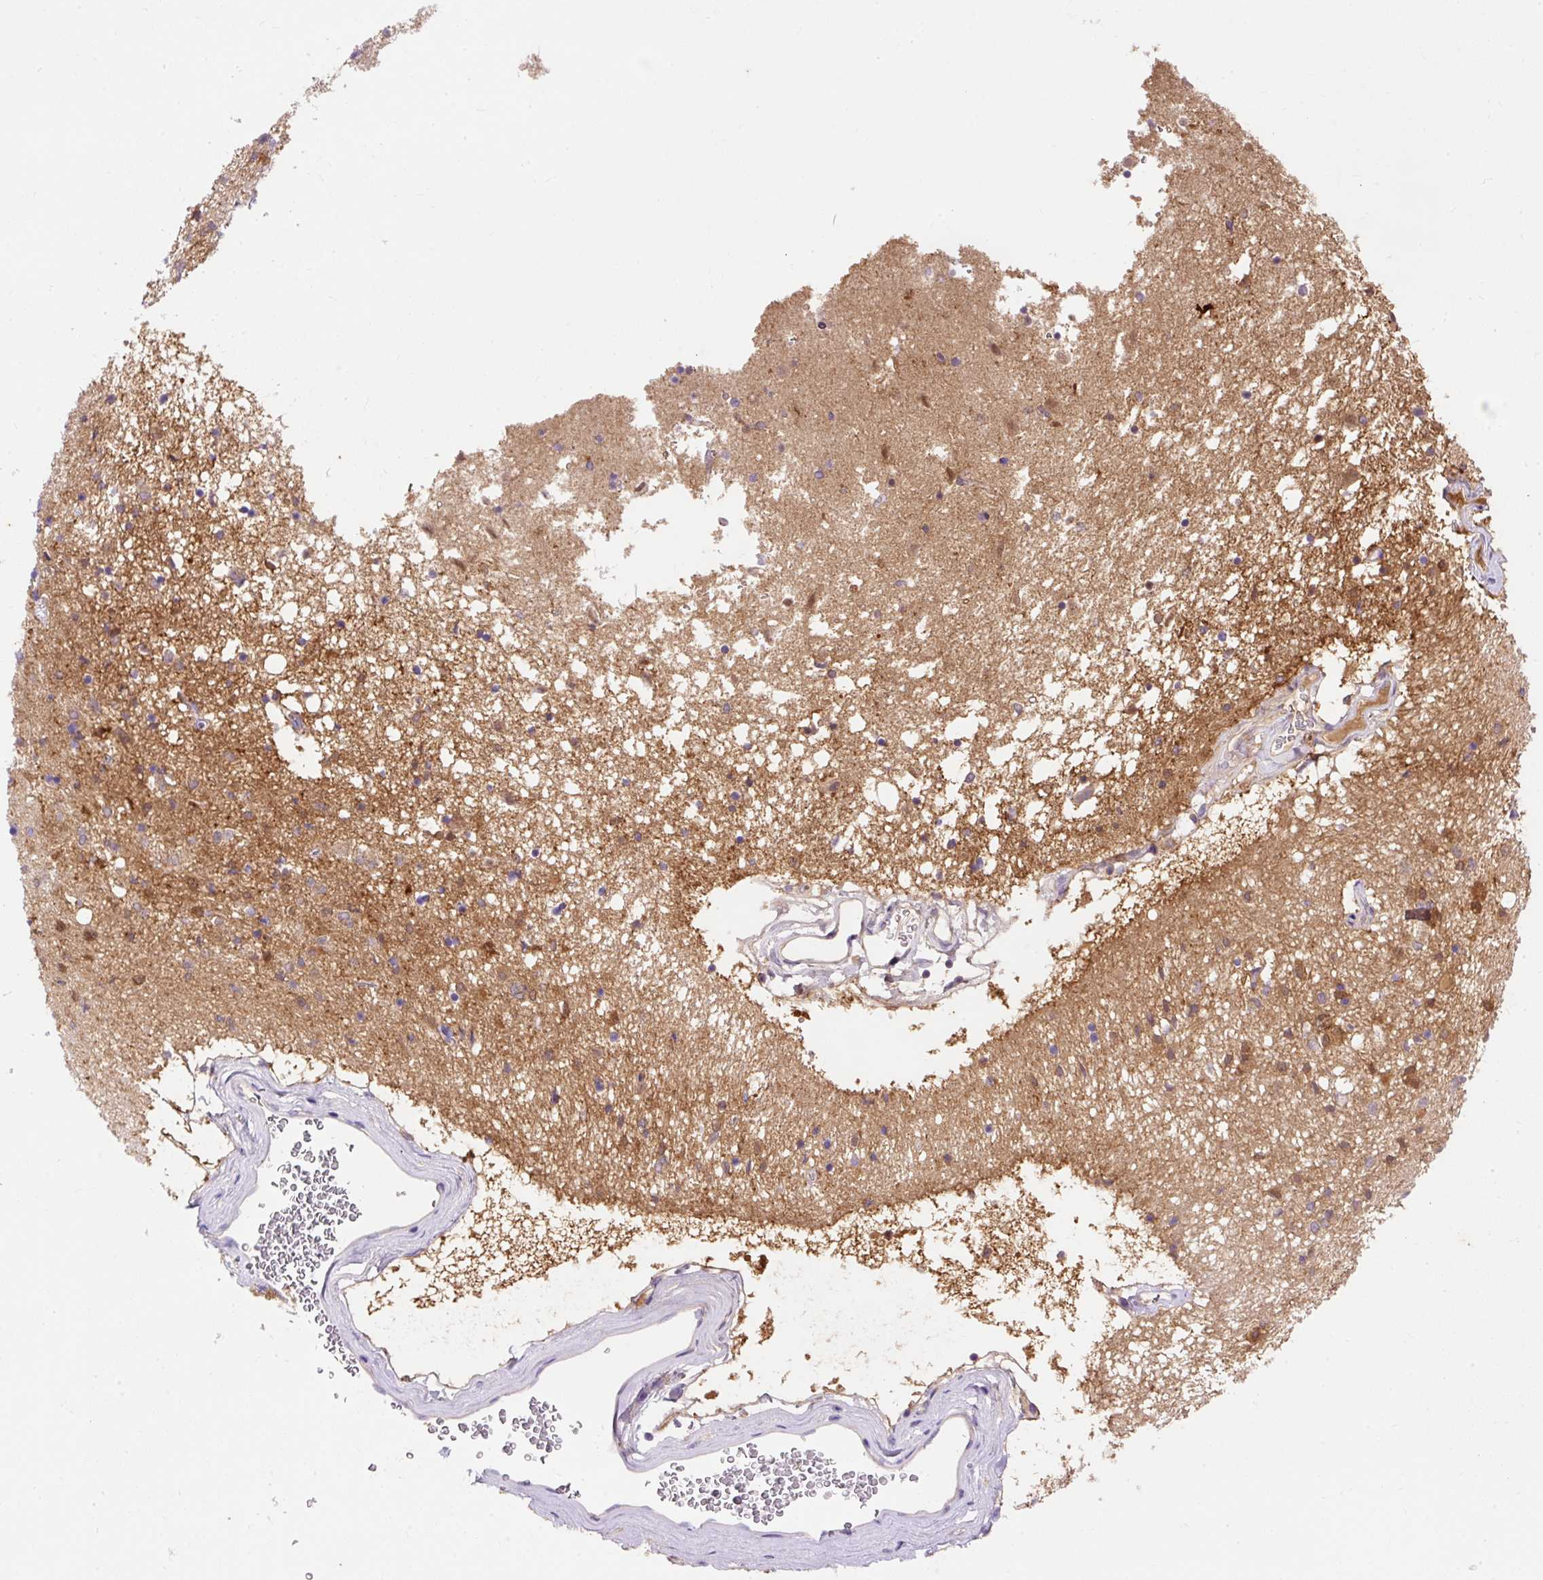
{"staining": {"intensity": "strong", "quantity": "<25%", "location": "cytoplasmic/membranous,nuclear"}, "tissue": "caudate", "cell_type": "Glial cells", "image_type": "normal", "snomed": [{"axis": "morphology", "description": "Normal tissue, NOS"}, {"axis": "topography", "description": "Lateral ventricle wall"}], "caption": "High-magnification brightfield microscopy of normal caudate stained with DAB (3,3'-diaminobenzidine) (brown) and counterstained with hematoxylin (blue). glial cells exhibit strong cytoplasmic/membranous,nuclear staining is appreciated in approximately<25% of cells. (DAB IHC, brown staining for protein, blue staining for nuclei).", "gene": "OR4K15", "patient": {"sex": "male", "age": 58}}